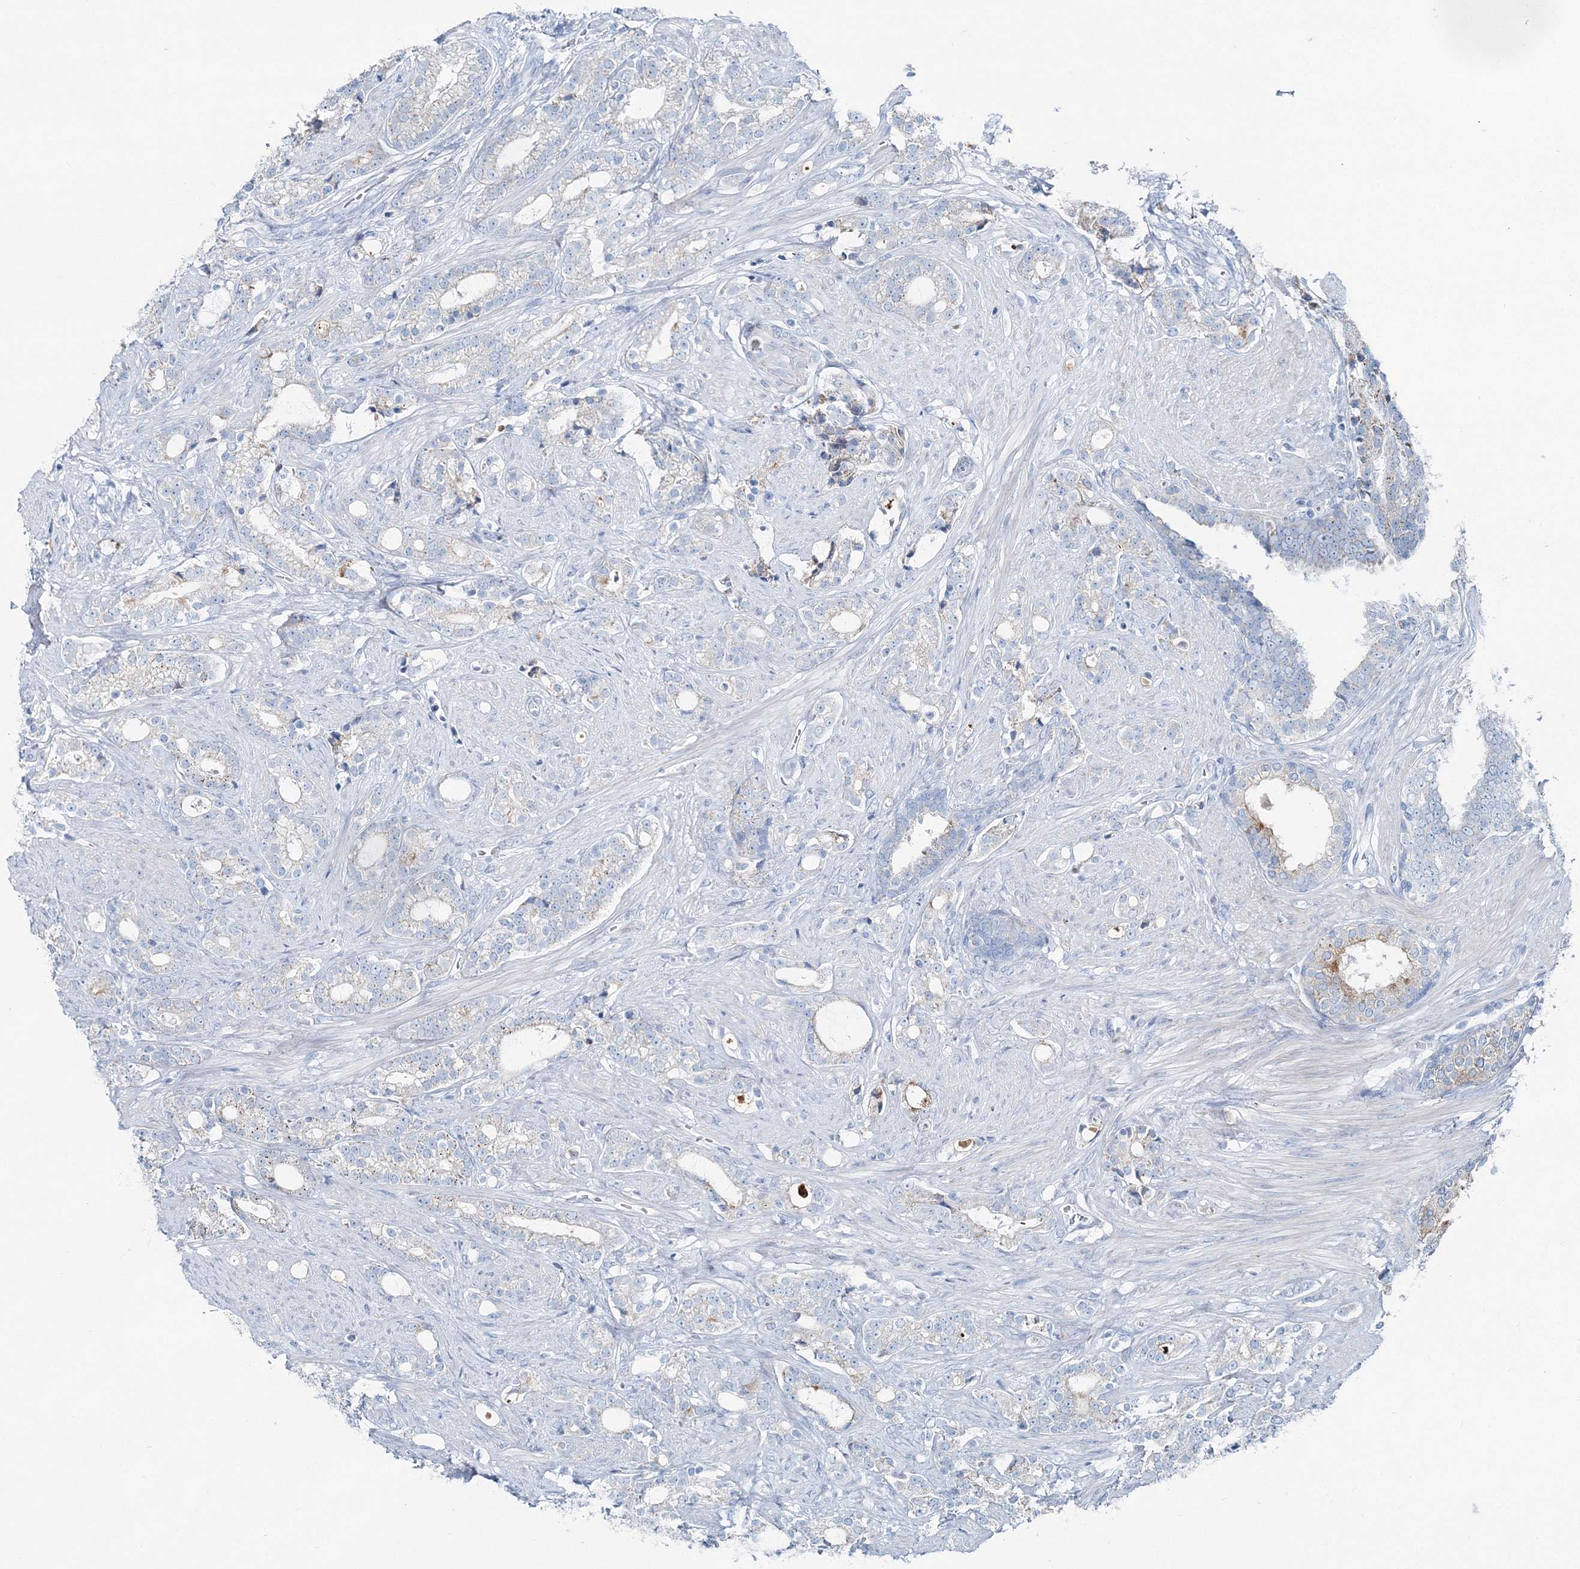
{"staining": {"intensity": "moderate", "quantity": "25%-75%", "location": "cytoplasmic/membranous"}, "tissue": "prostate cancer", "cell_type": "Tumor cells", "image_type": "cancer", "snomed": [{"axis": "morphology", "description": "Adenocarcinoma, High grade"}, {"axis": "topography", "description": "Prostate and seminal vesicle, NOS"}], "caption": "High-magnification brightfield microscopy of prostate cancer (high-grade adenocarcinoma) stained with DAB (brown) and counterstained with hematoxylin (blue). tumor cells exhibit moderate cytoplasmic/membranous positivity is identified in about25%-75% of cells. (Stains: DAB in brown, nuclei in blue, Microscopy: brightfield microscopy at high magnification).", "gene": "GABARAPL2", "patient": {"sex": "male", "age": 67}}